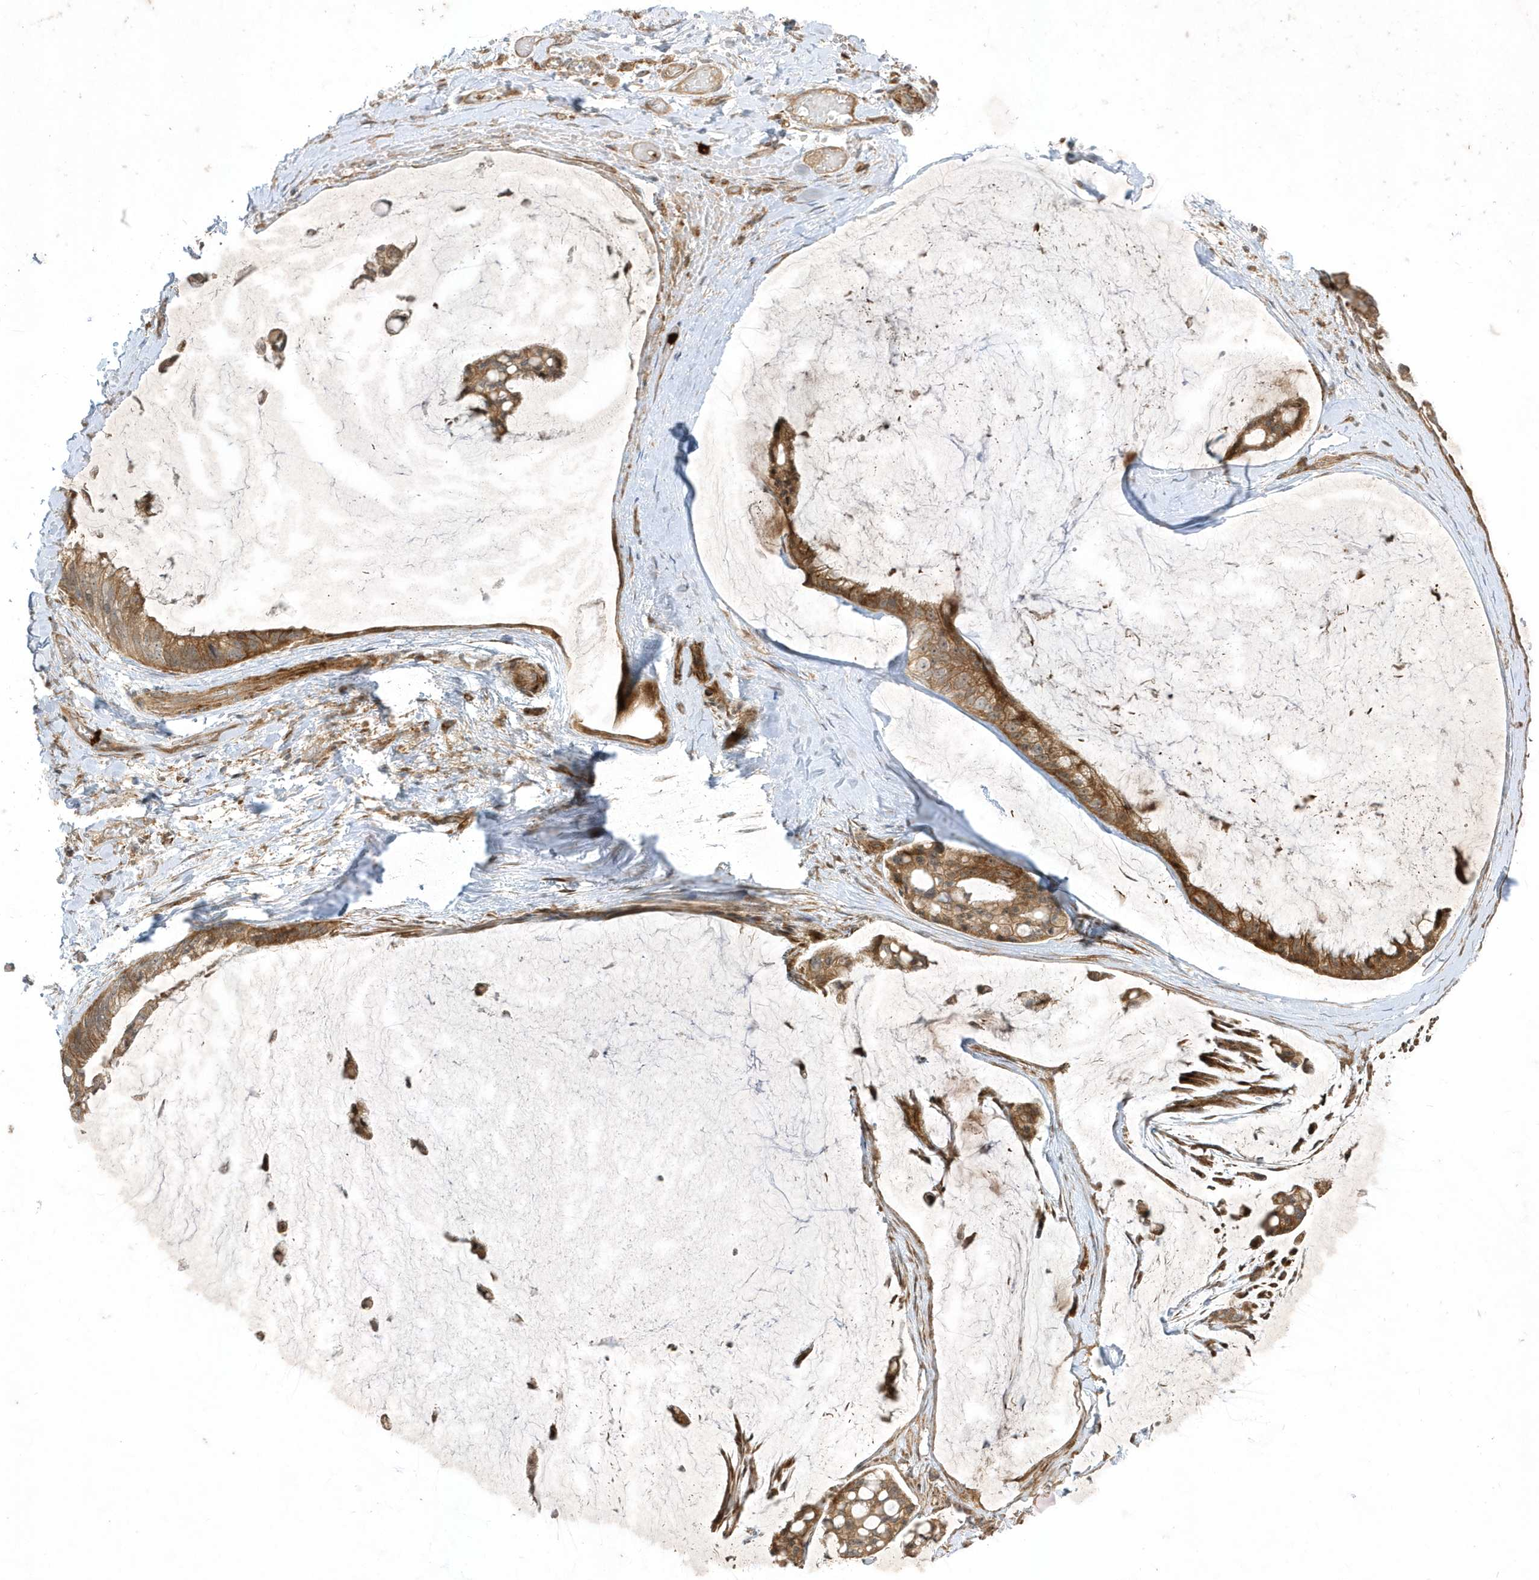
{"staining": {"intensity": "moderate", "quantity": ">75%", "location": "cytoplasmic/membranous"}, "tissue": "ovarian cancer", "cell_type": "Tumor cells", "image_type": "cancer", "snomed": [{"axis": "morphology", "description": "Cystadenocarcinoma, mucinous, NOS"}, {"axis": "topography", "description": "Ovary"}], "caption": "High-power microscopy captured an immunohistochemistry (IHC) image of ovarian cancer, revealing moderate cytoplasmic/membranous staining in approximately >75% of tumor cells.", "gene": "IFT57", "patient": {"sex": "female", "age": 39}}